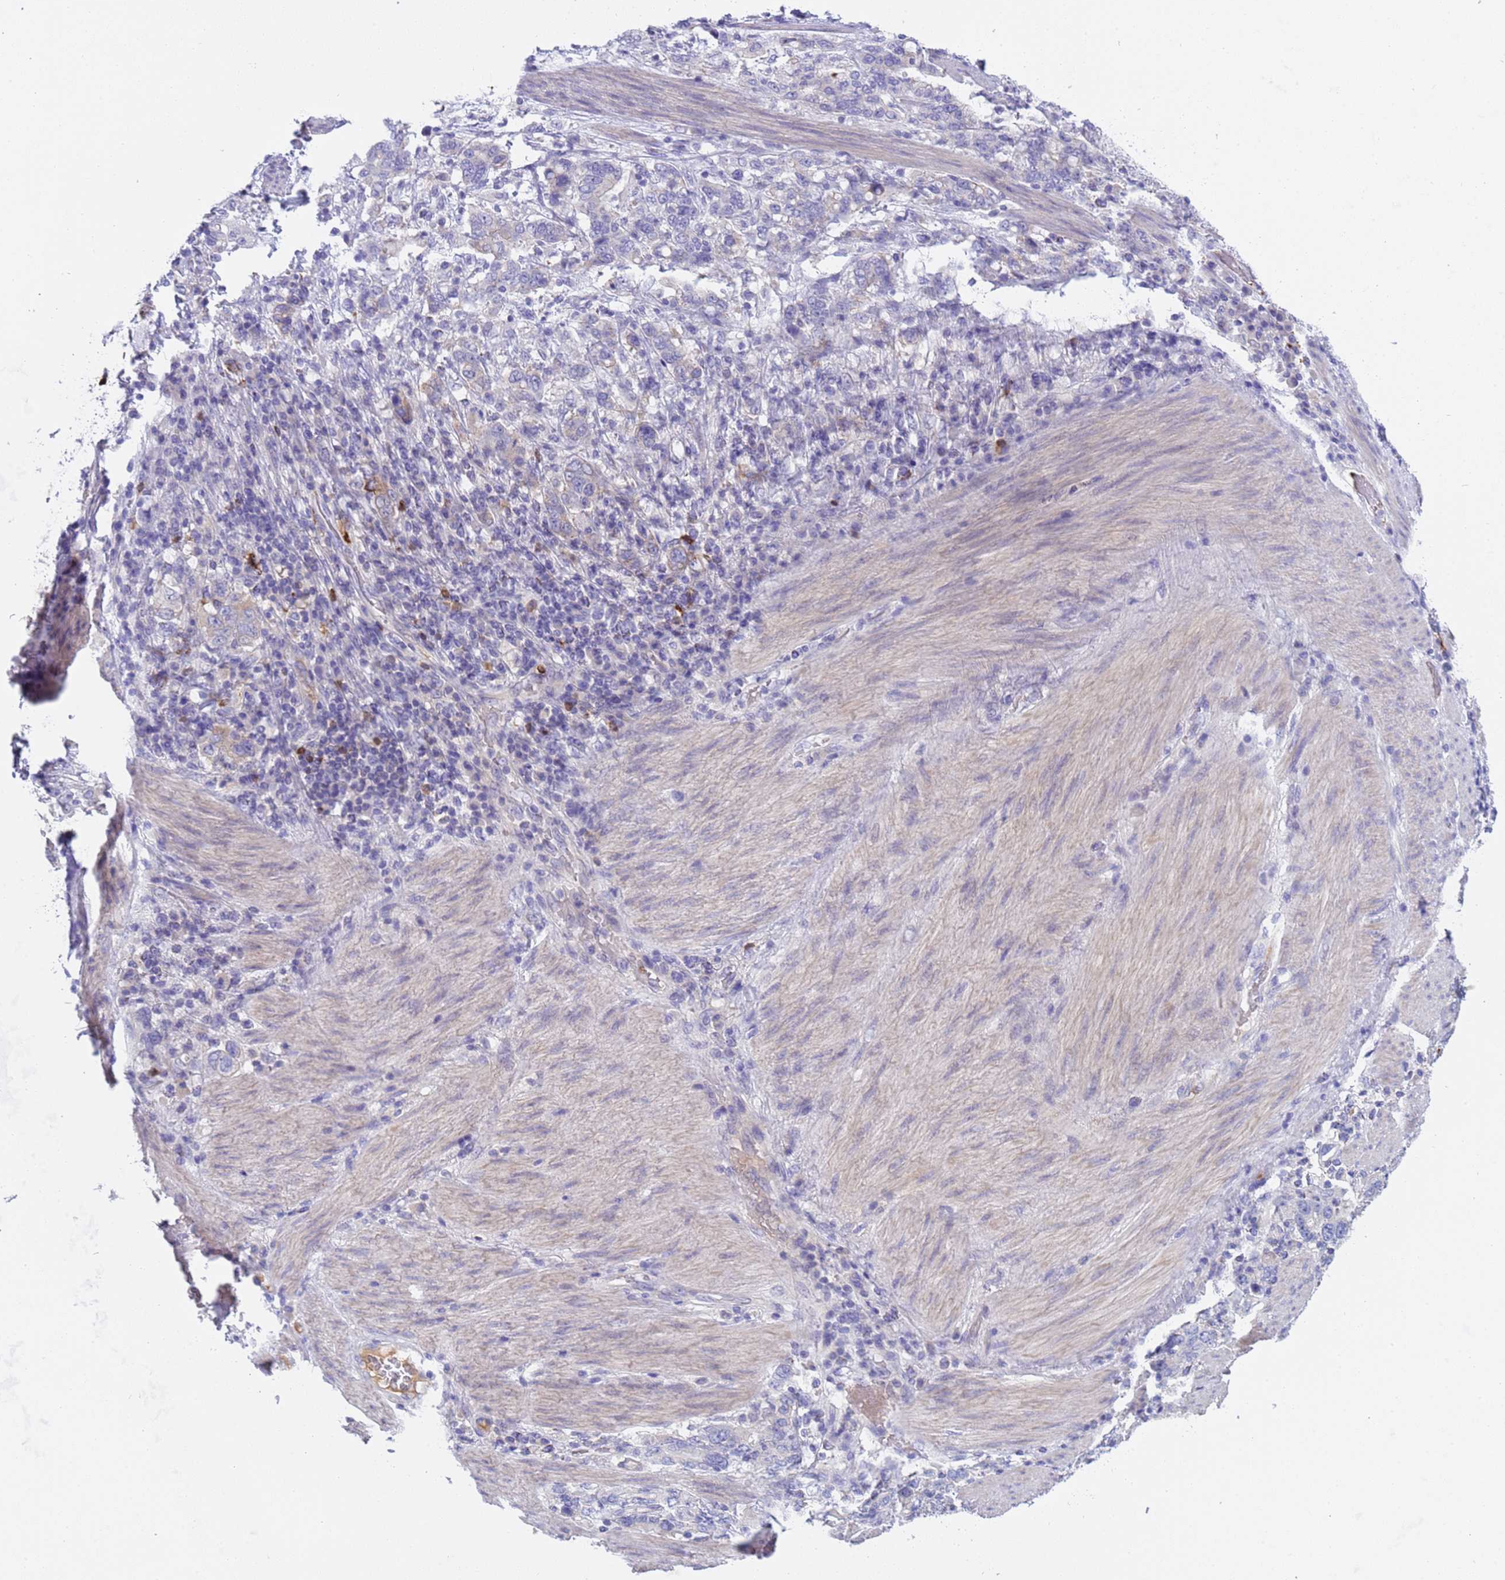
{"staining": {"intensity": "negative", "quantity": "none", "location": "none"}, "tissue": "stomach cancer", "cell_type": "Tumor cells", "image_type": "cancer", "snomed": [{"axis": "morphology", "description": "Adenocarcinoma, NOS"}, {"axis": "topography", "description": "Stomach, upper"}, {"axis": "topography", "description": "Stomach"}], "caption": "Human stomach cancer stained for a protein using IHC displays no staining in tumor cells.", "gene": "C4orf46", "patient": {"sex": "male", "age": 62}}